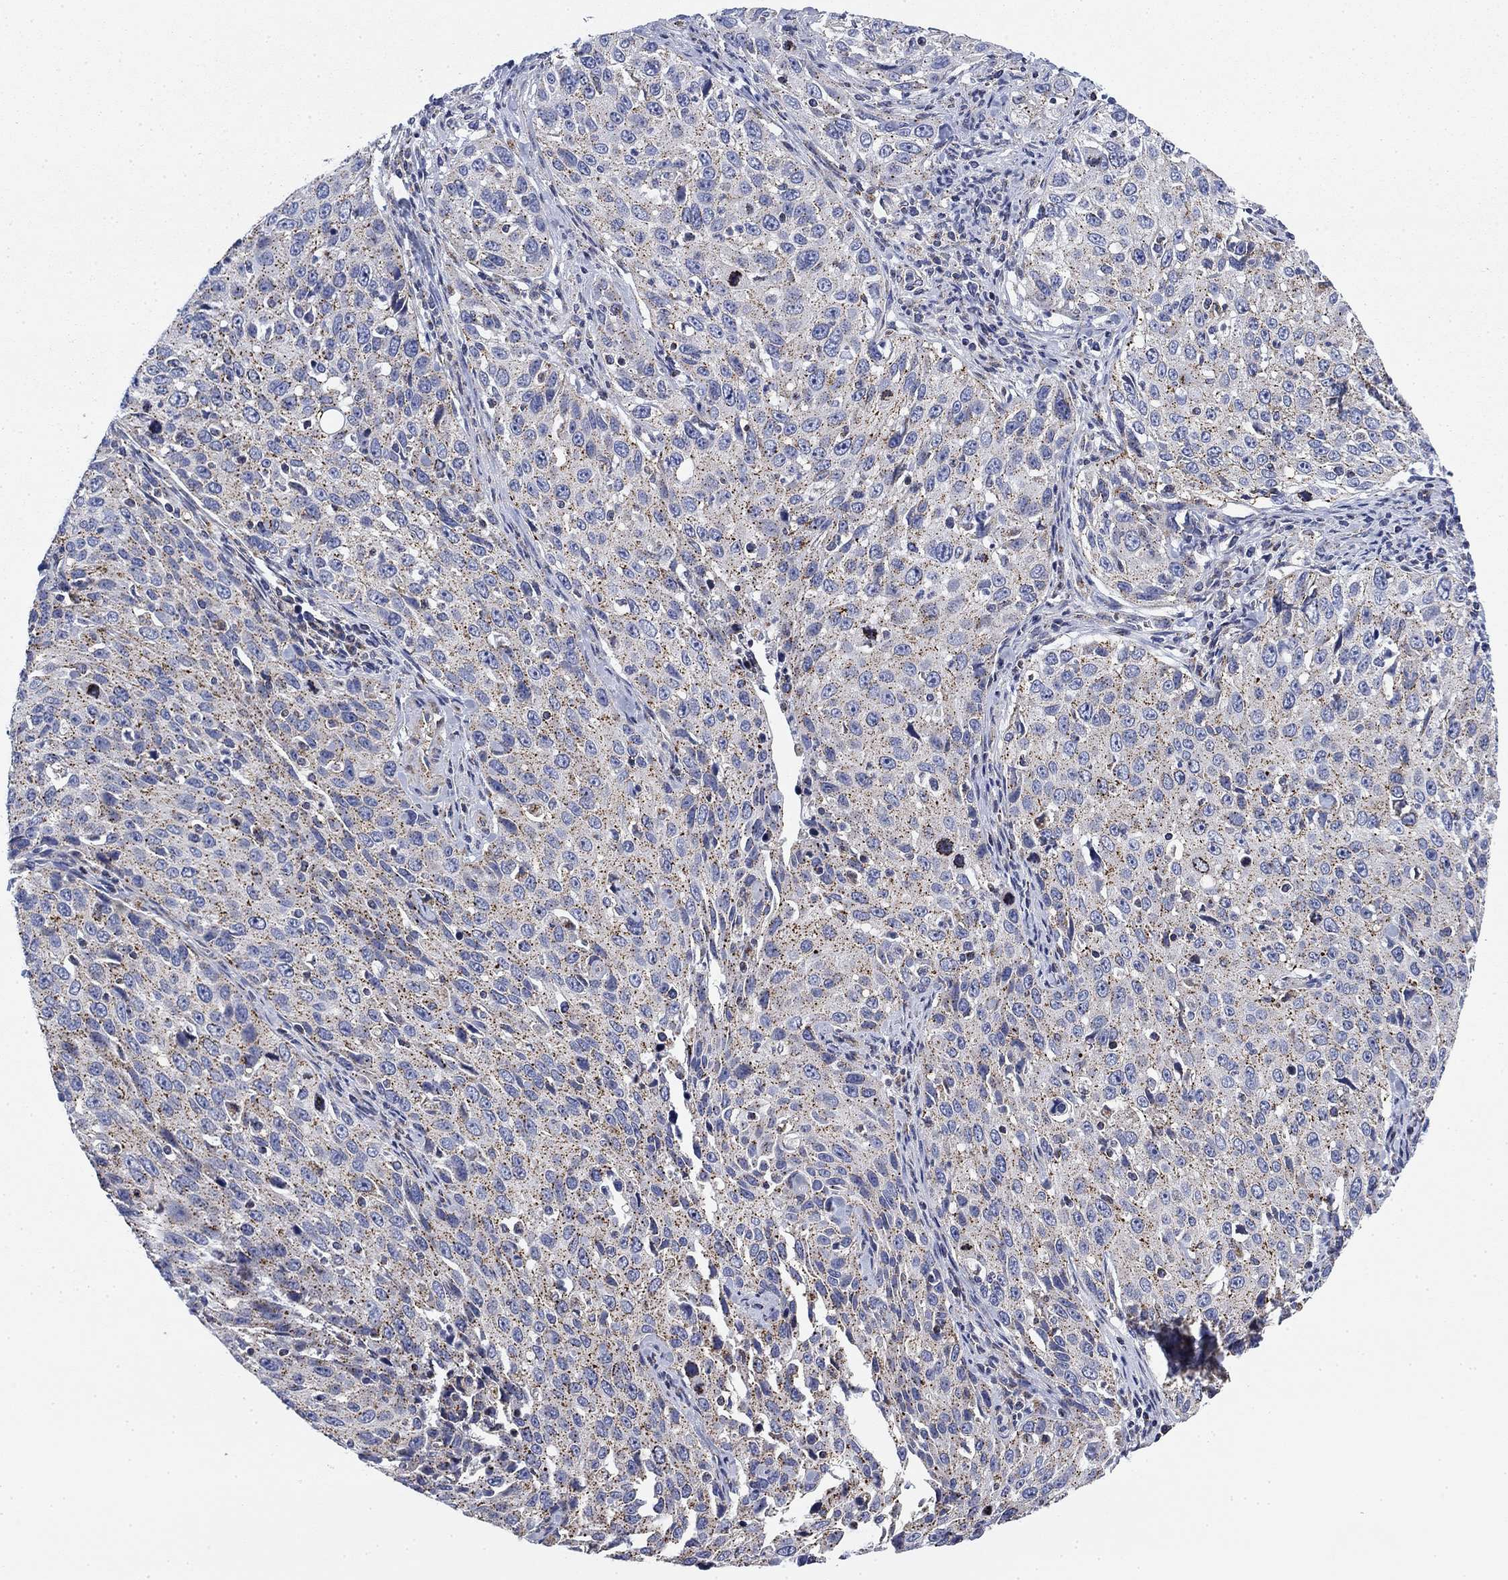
{"staining": {"intensity": "weak", "quantity": "25%-75%", "location": "cytoplasmic/membranous"}, "tissue": "cervical cancer", "cell_type": "Tumor cells", "image_type": "cancer", "snomed": [{"axis": "morphology", "description": "Squamous cell carcinoma, NOS"}, {"axis": "topography", "description": "Cervix"}], "caption": "Cervical cancer stained with a protein marker demonstrates weak staining in tumor cells.", "gene": "NACAD", "patient": {"sex": "female", "age": 26}}